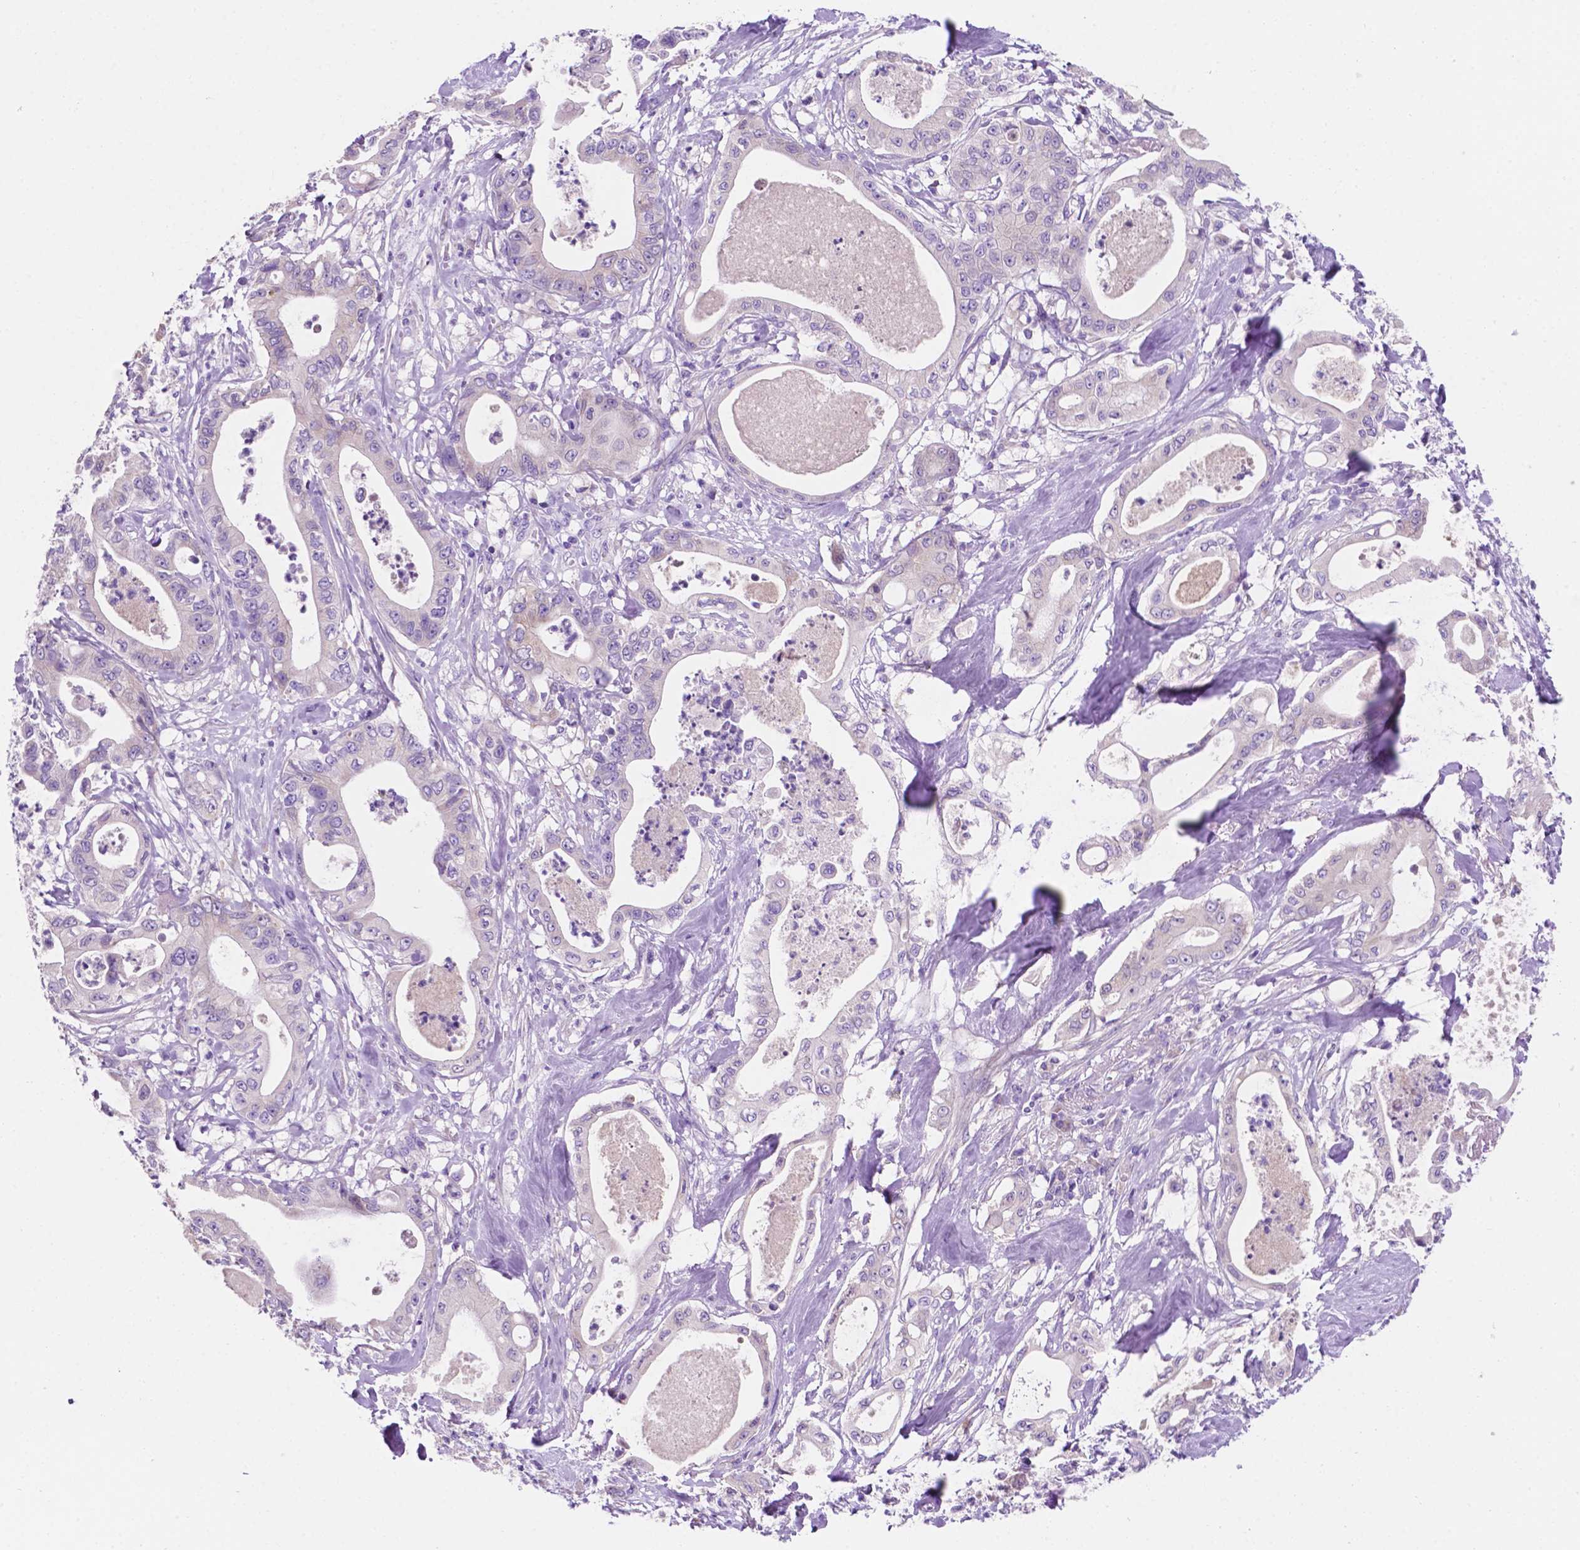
{"staining": {"intensity": "negative", "quantity": "none", "location": "none"}, "tissue": "pancreatic cancer", "cell_type": "Tumor cells", "image_type": "cancer", "snomed": [{"axis": "morphology", "description": "Adenocarcinoma, NOS"}, {"axis": "topography", "description": "Pancreas"}], "caption": "IHC of pancreatic cancer displays no expression in tumor cells. Brightfield microscopy of immunohistochemistry stained with DAB (3,3'-diaminobenzidine) (brown) and hematoxylin (blue), captured at high magnification.", "gene": "CEACAM7", "patient": {"sex": "male", "age": 71}}